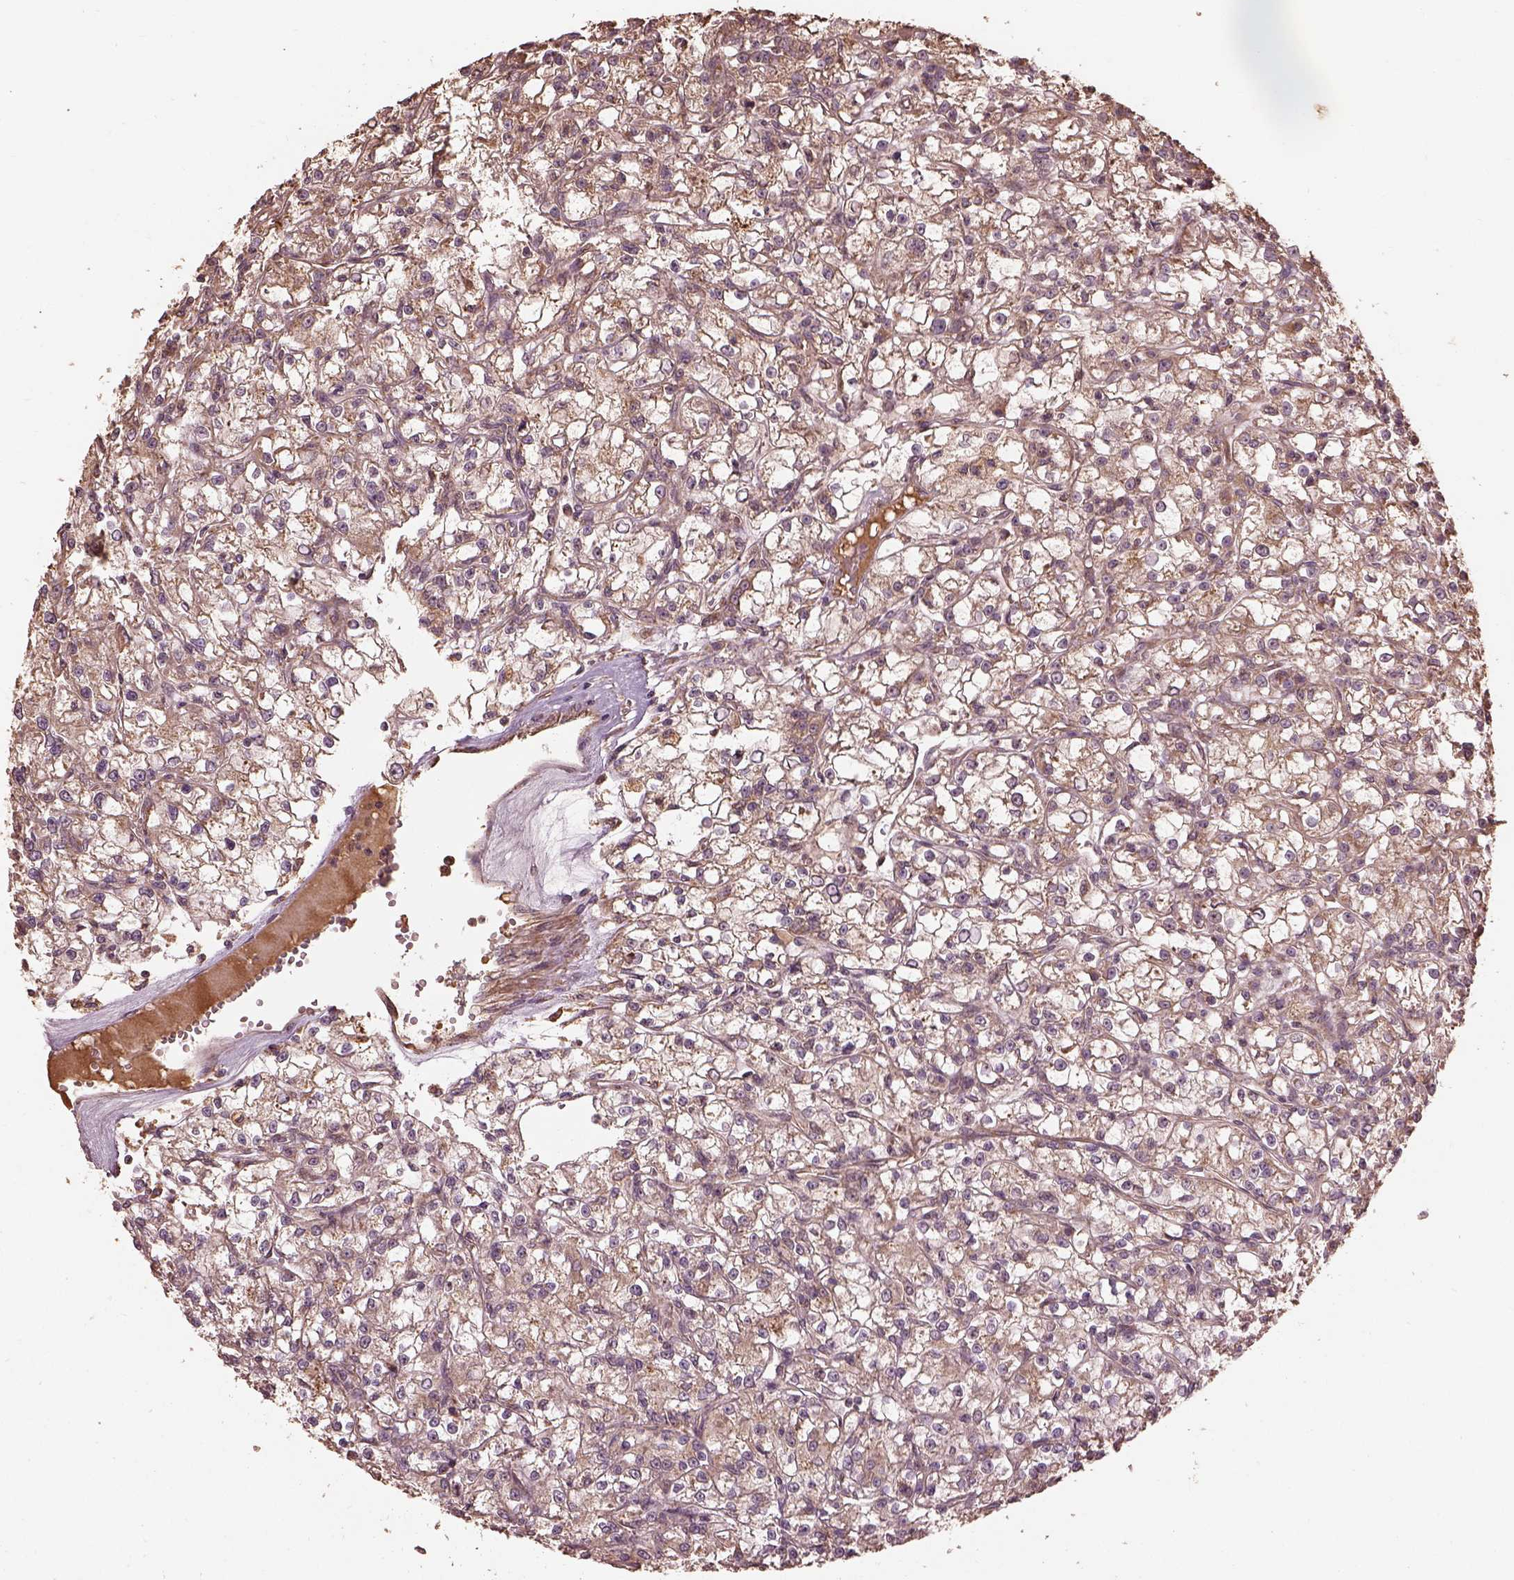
{"staining": {"intensity": "moderate", "quantity": "<25%", "location": "cytoplasmic/membranous"}, "tissue": "renal cancer", "cell_type": "Tumor cells", "image_type": "cancer", "snomed": [{"axis": "morphology", "description": "Adenocarcinoma, NOS"}, {"axis": "topography", "description": "Kidney"}], "caption": "Approximately <25% of tumor cells in human renal cancer (adenocarcinoma) display moderate cytoplasmic/membranous protein positivity as visualized by brown immunohistochemical staining.", "gene": "METTL4", "patient": {"sex": "female", "age": 59}}